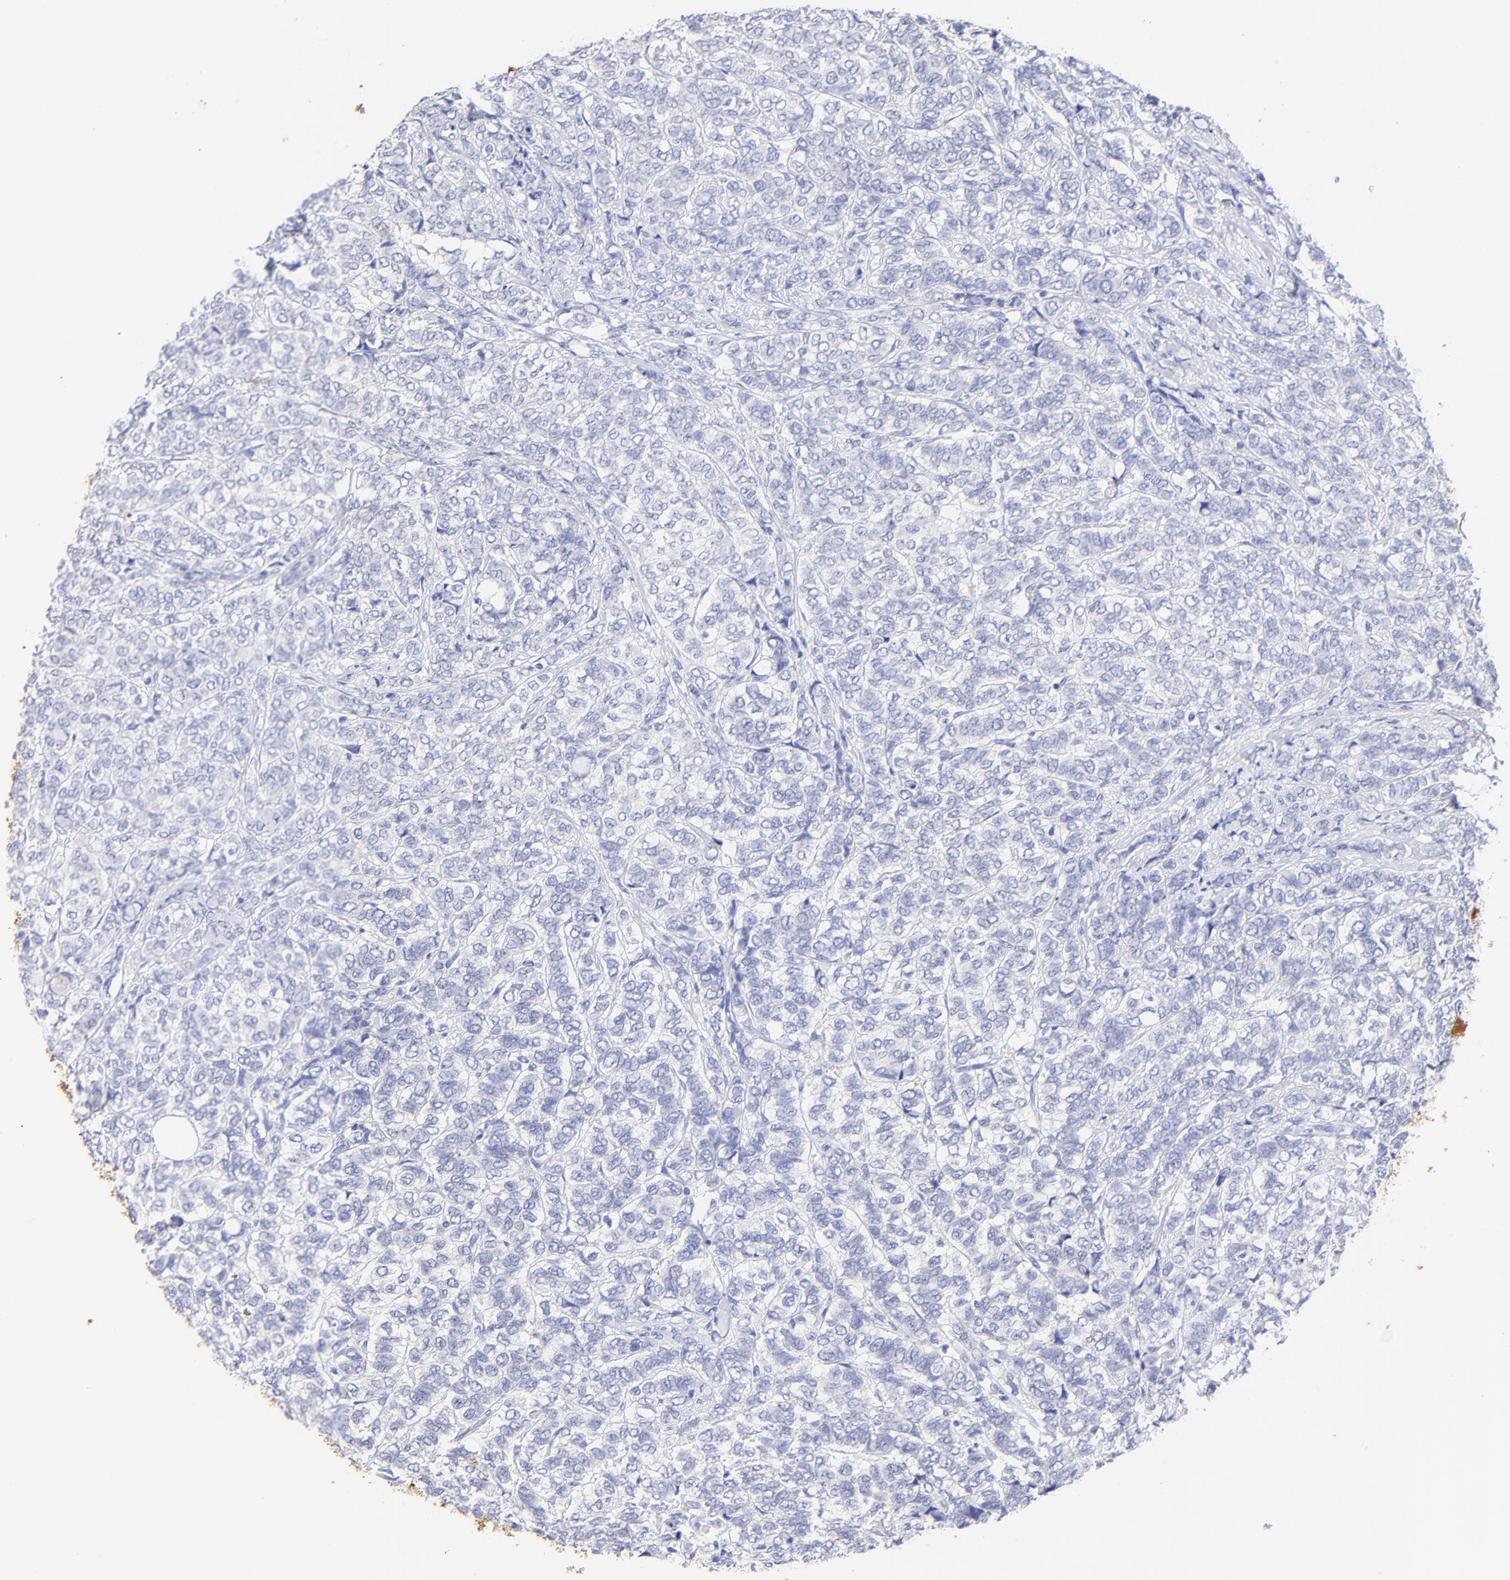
{"staining": {"intensity": "negative", "quantity": "none", "location": "none"}, "tissue": "breast cancer", "cell_type": "Tumor cells", "image_type": "cancer", "snomed": [{"axis": "morphology", "description": "Lobular carcinoma"}, {"axis": "topography", "description": "Breast"}], "caption": "This is an IHC photomicrograph of human breast cancer (lobular carcinoma). There is no expression in tumor cells.", "gene": "RAB3A", "patient": {"sex": "female", "age": 60}}